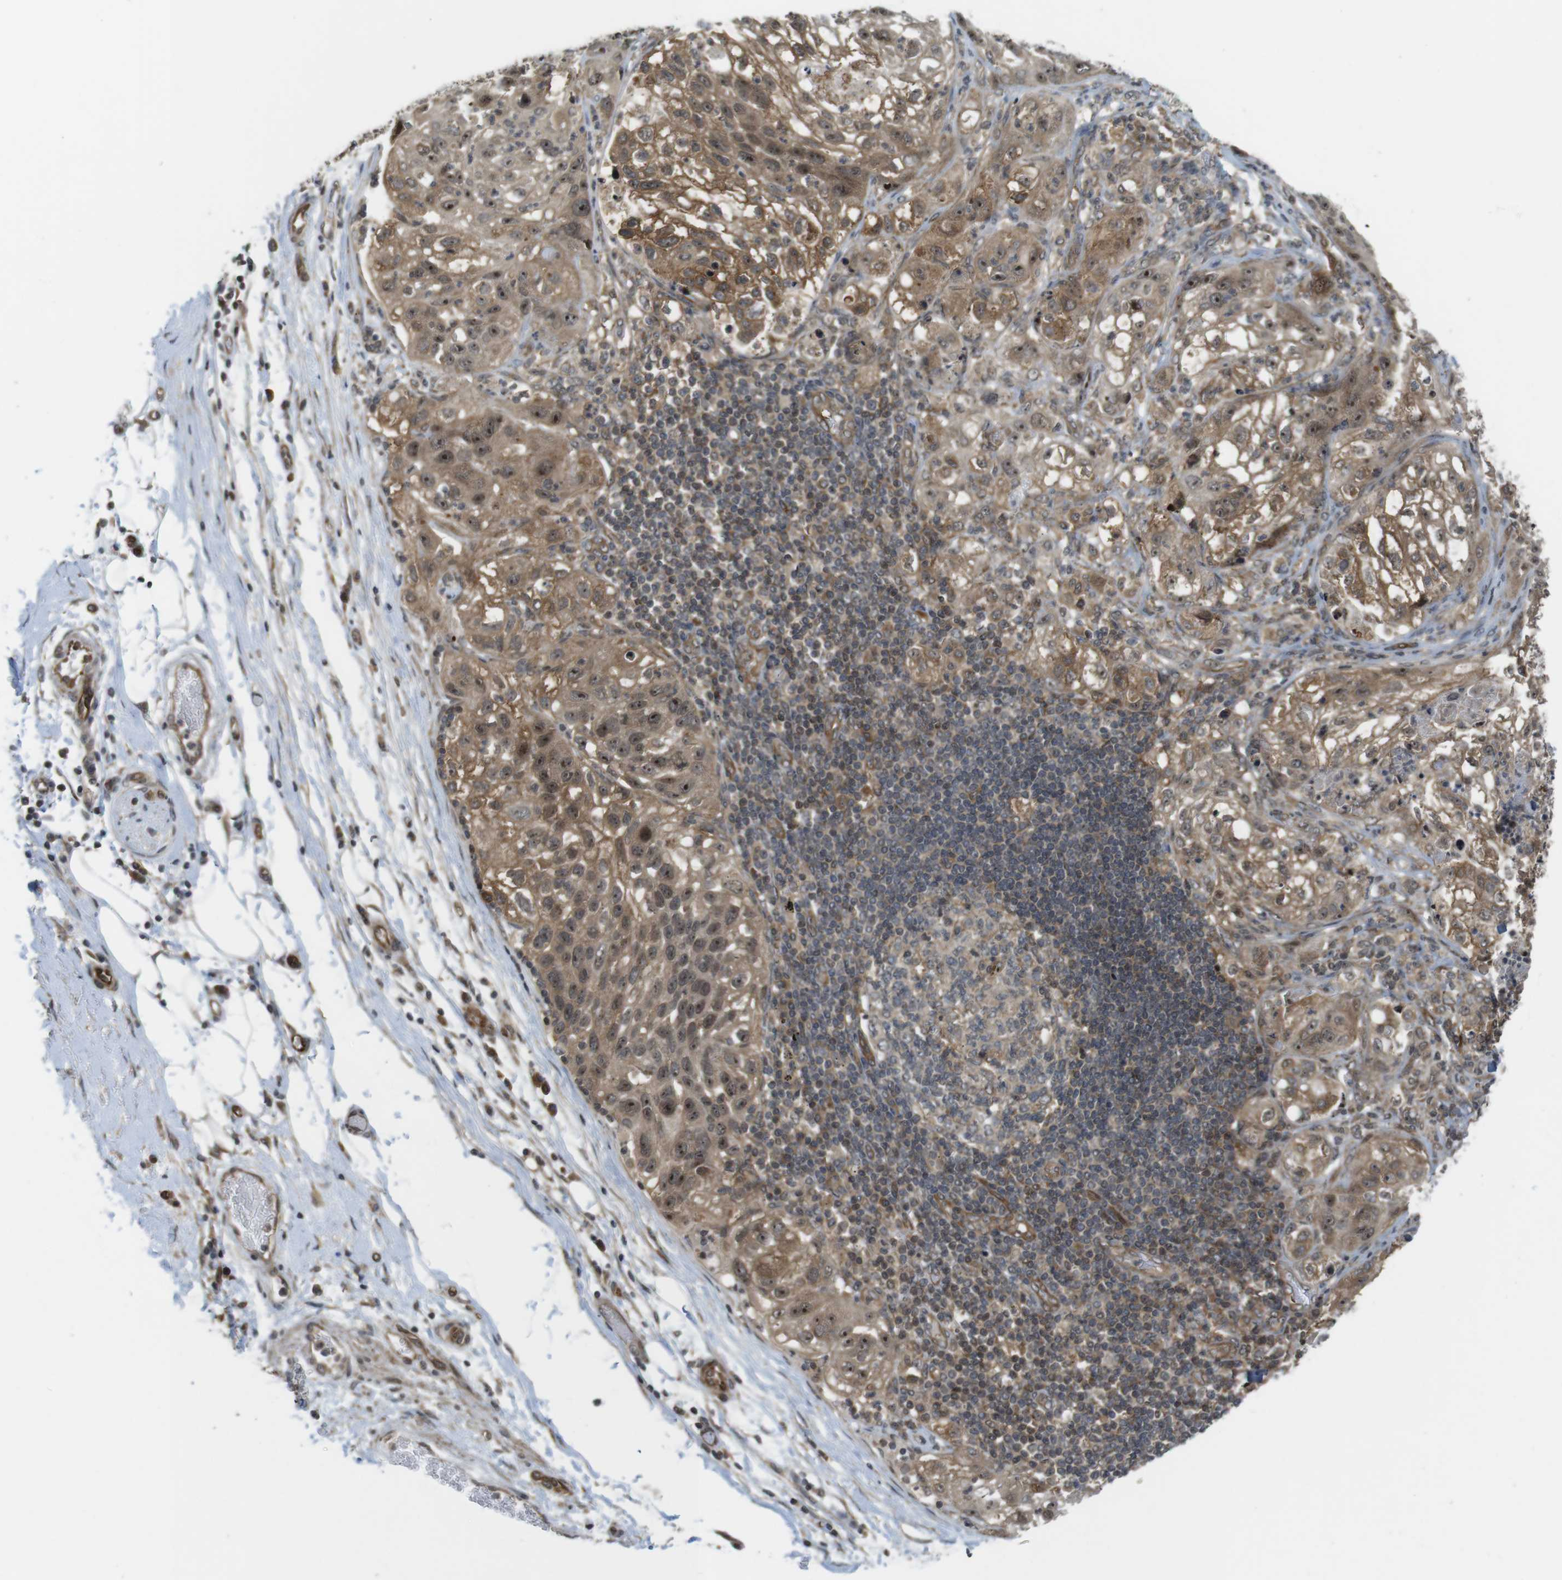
{"staining": {"intensity": "moderate", "quantity": "25%-75%", "location": "cytoplasmic/membranous,nuclear"}, "tissue": "lung cancer", "cell_type": "Tumor cells", "image_type": "cancer", "snomed": [{"axis": "morphology", "description": "Inflammation, NOS"}, {"axis": "morphology", "description": "Squamous cell carcinoma, NOS"}, {"axis": "topography", "description": "Lymph node"}, {"axis": "topography", "description": "Soft tissue"}, {"axis": "topography", "description": "Lung"}], "caption": "Moderate cytoplasmic/membranous and nuclear expression is identified in approximately 25%-75% of tumor cells in lung cancer (squamous cell carcinoma).", "gene": "CC2D1A", "patient": {"sex": "male", "age": 66}}